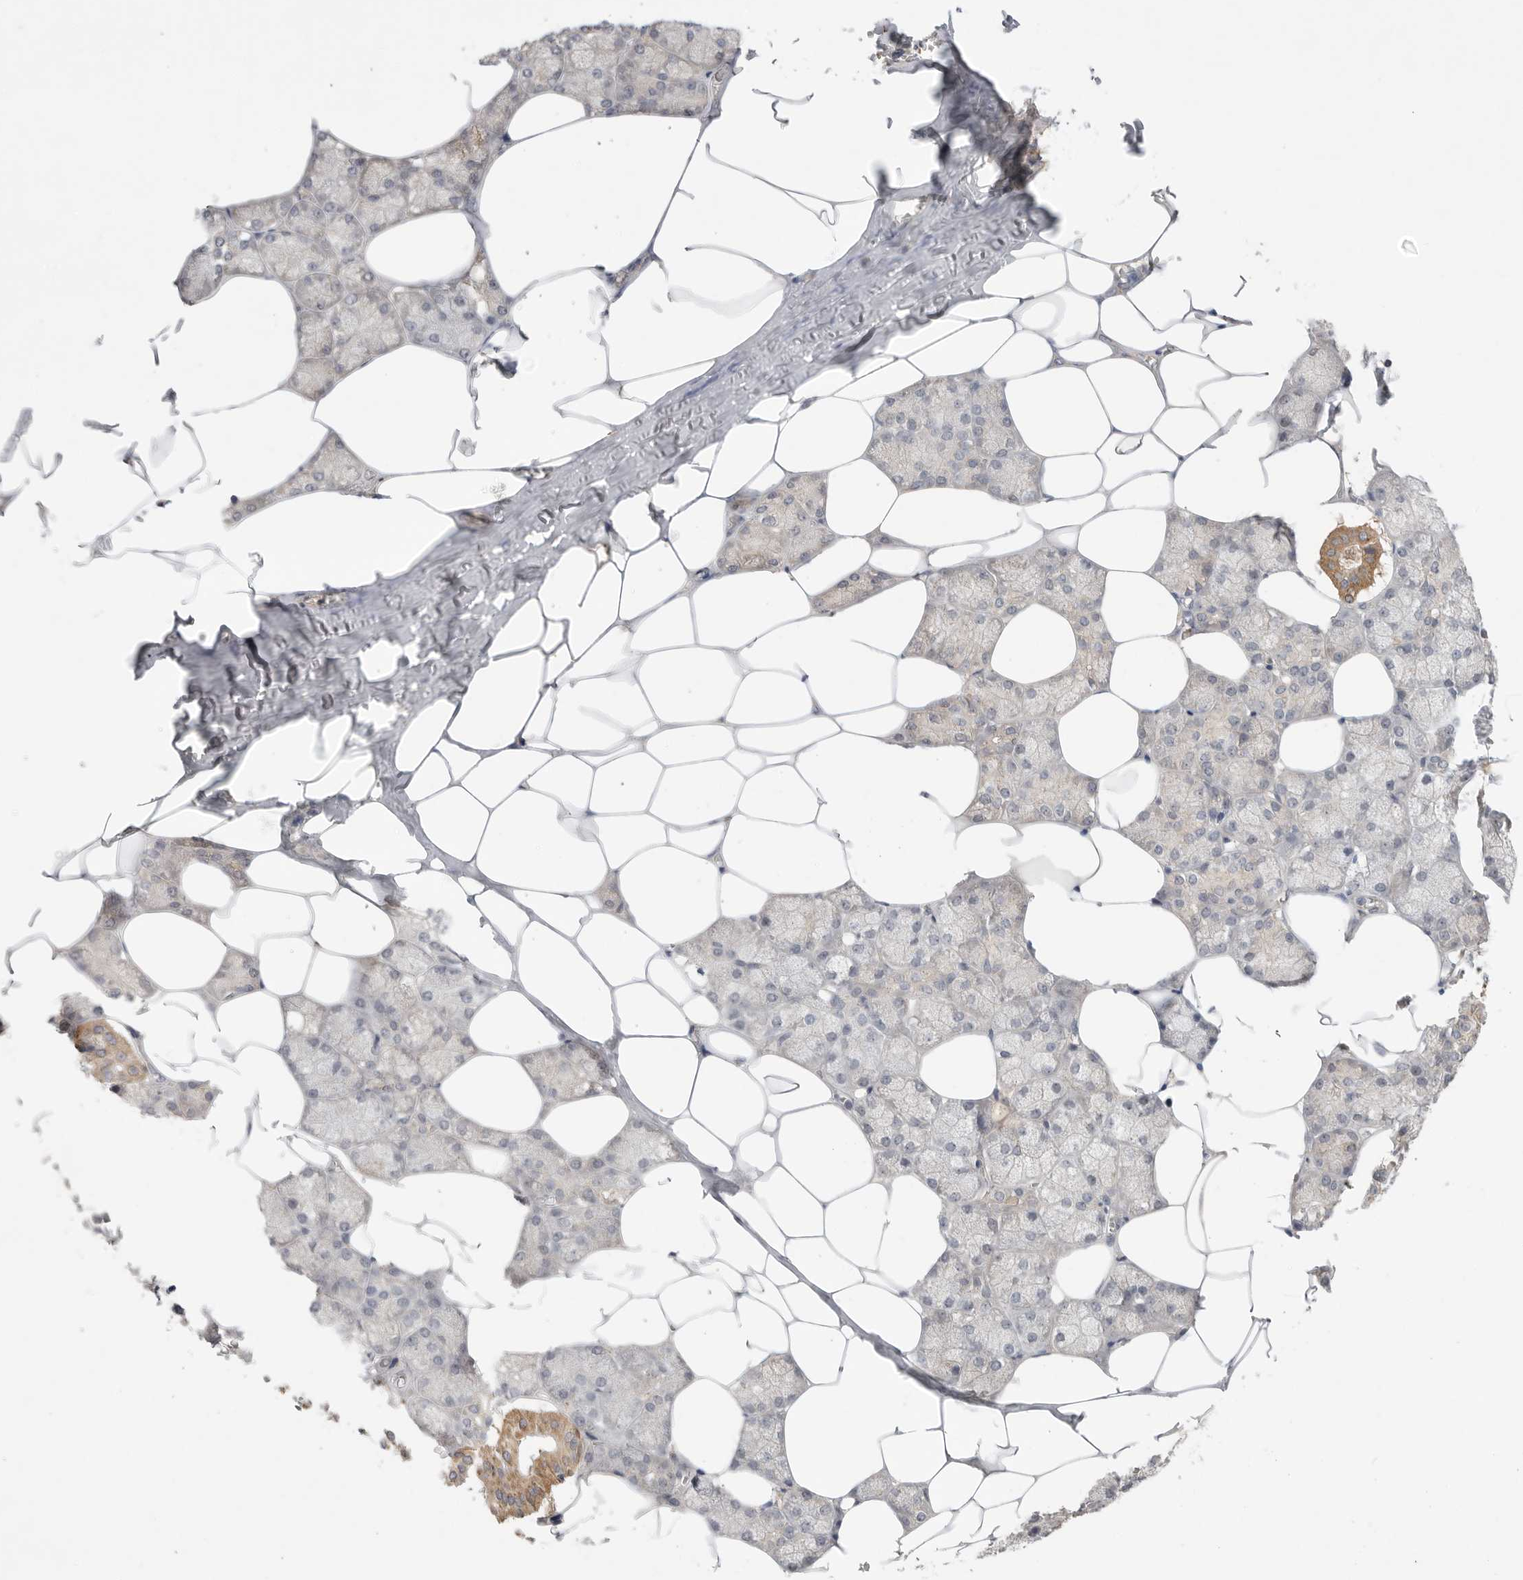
{"staining": {"intensity": "moderate", "quantity": "<25%", "location": "cytoplasmic/membranous"}, "tissue": "salivary gland", "cell_type": "Glandular cells", "image_type": "normal", "snomed": [{"axis": "morphology", "description": "Normal tissue, NOS"}, {"axis": "topography", "description": "Salivary gland"}], "caption": "Immunohistochemistry photomicrograph of unremarkable salivary gland: human salivary gland stained using immunohistochemistry reveals low levels of moderate protein expression localized specifically in the cytoplasmic/membranous of glandular cells, appearing as a cytoplasmic/membranous brown color.", "gene": "PTPDC1", "patient": {"sex": "male", "age": 62}}